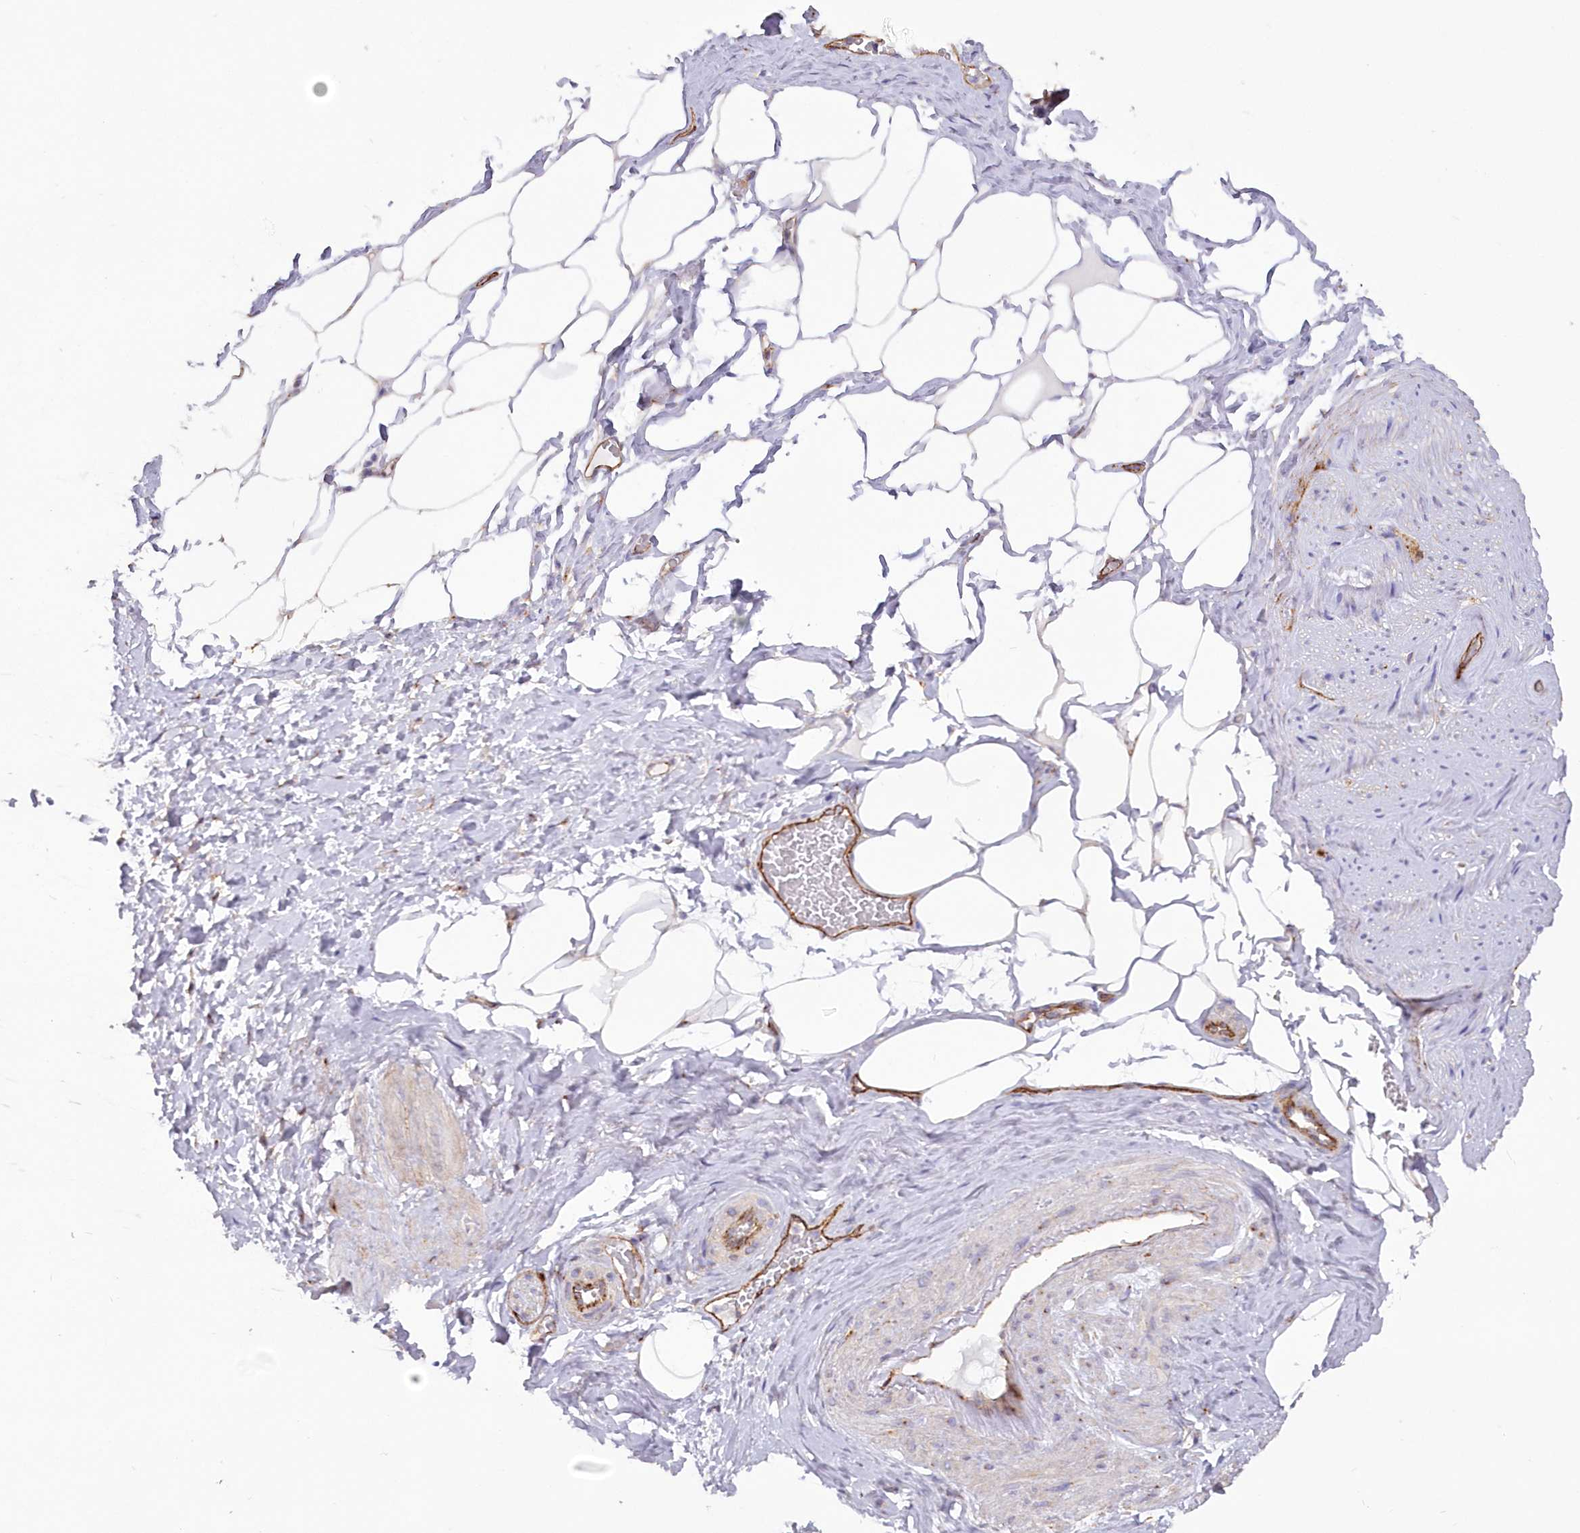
{"staining": {"intensity": "negative", "quantity": "none", "location": "none"}, "tissue": "adipose tissue", "cell_type": "Adipocytes", "image_type": "normal", "snomed": [{"axis": "morphology", "description": "Normal tissue, NOS"}, {"axis": "morphology", "description": "Adenocarcinoma, Low grade"}, {"axis": "topography", "description": "Prostate"}, {"axis": "topography", "description": "Peripheral nerve tissue"}], "caption": "This is an immunohistochemistry photomicrograph of unremarkable adipose tissue. There is no staining in adipocytes.", "gene": "RAB11FIP5", "patient": {"sex": "male", "age": 63}}